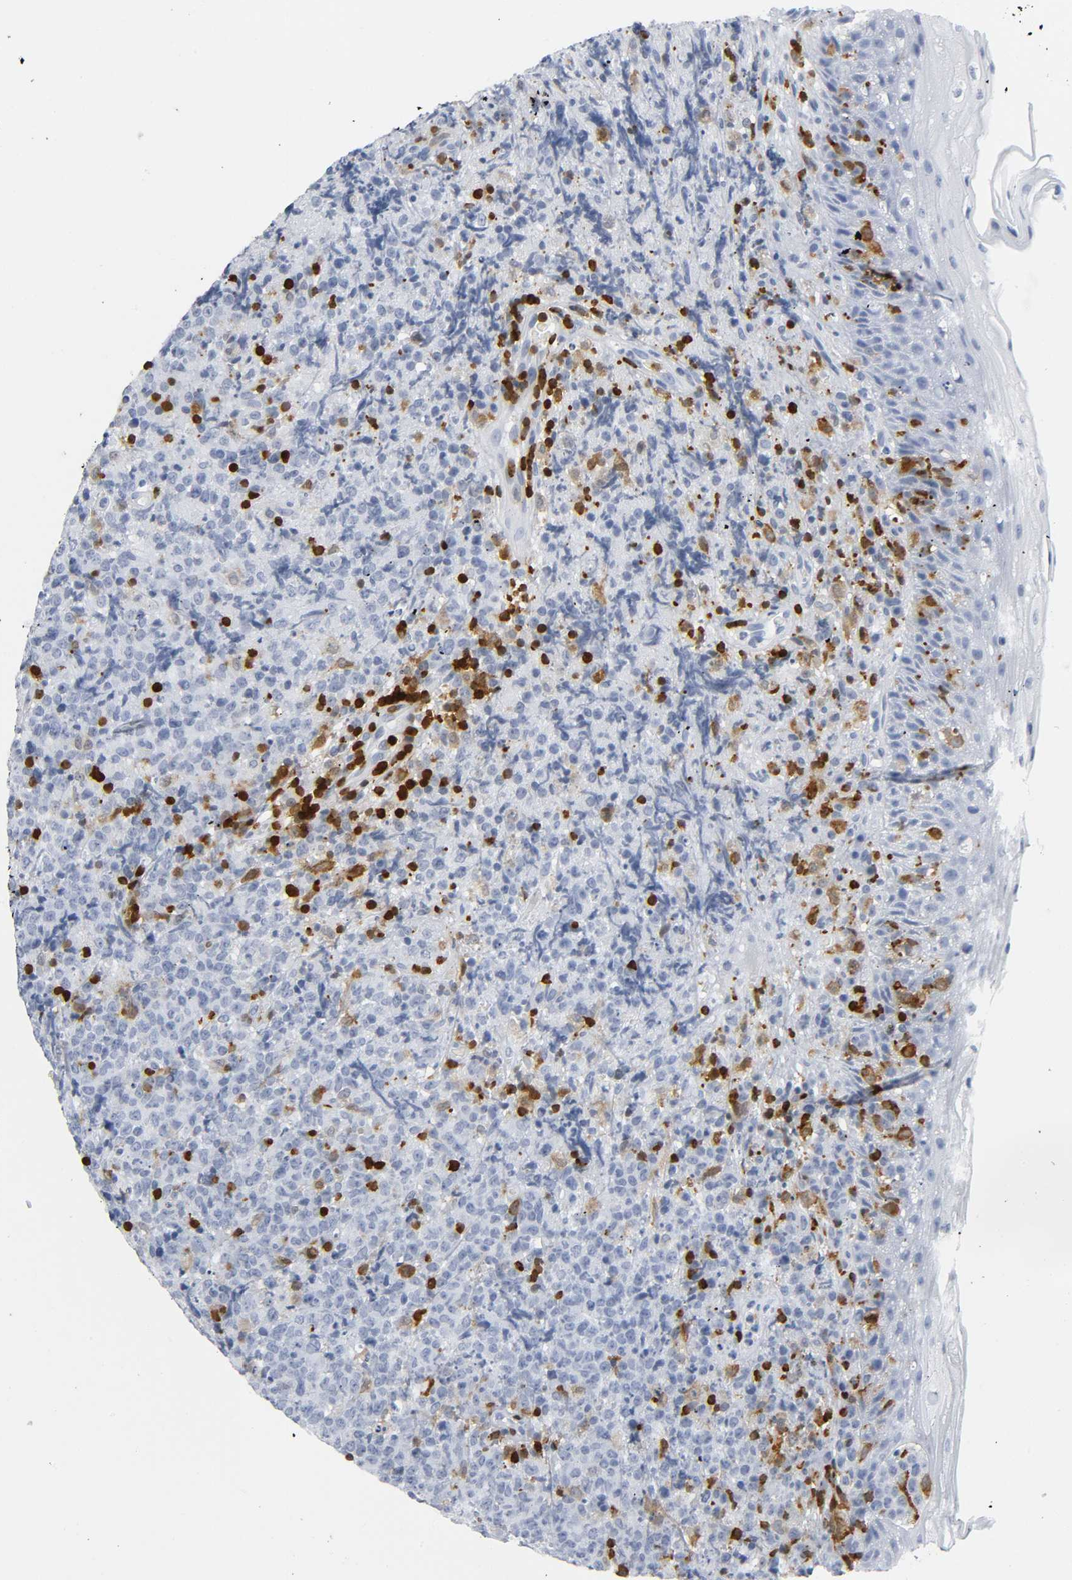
{"staining": {"intensity": "negative", "quantity": "none", "location": "none"}, "tissue": "lymphoma", "cell_type": "Tumor cells", "image_type": "cancer", "snomed": [{"axis": "morphology", "description": "Malignant lymphoma, non-Hodgkin's type, High grade"}, {"axis": "topography", "description": "Tonsil"}], "caption": "There is no significant expression in tumor cells of high-grade malignant lymphoma, non-Hodgkin's type.", "gene": "DOK2", "patient": {"sex": "female", "age": 36}}